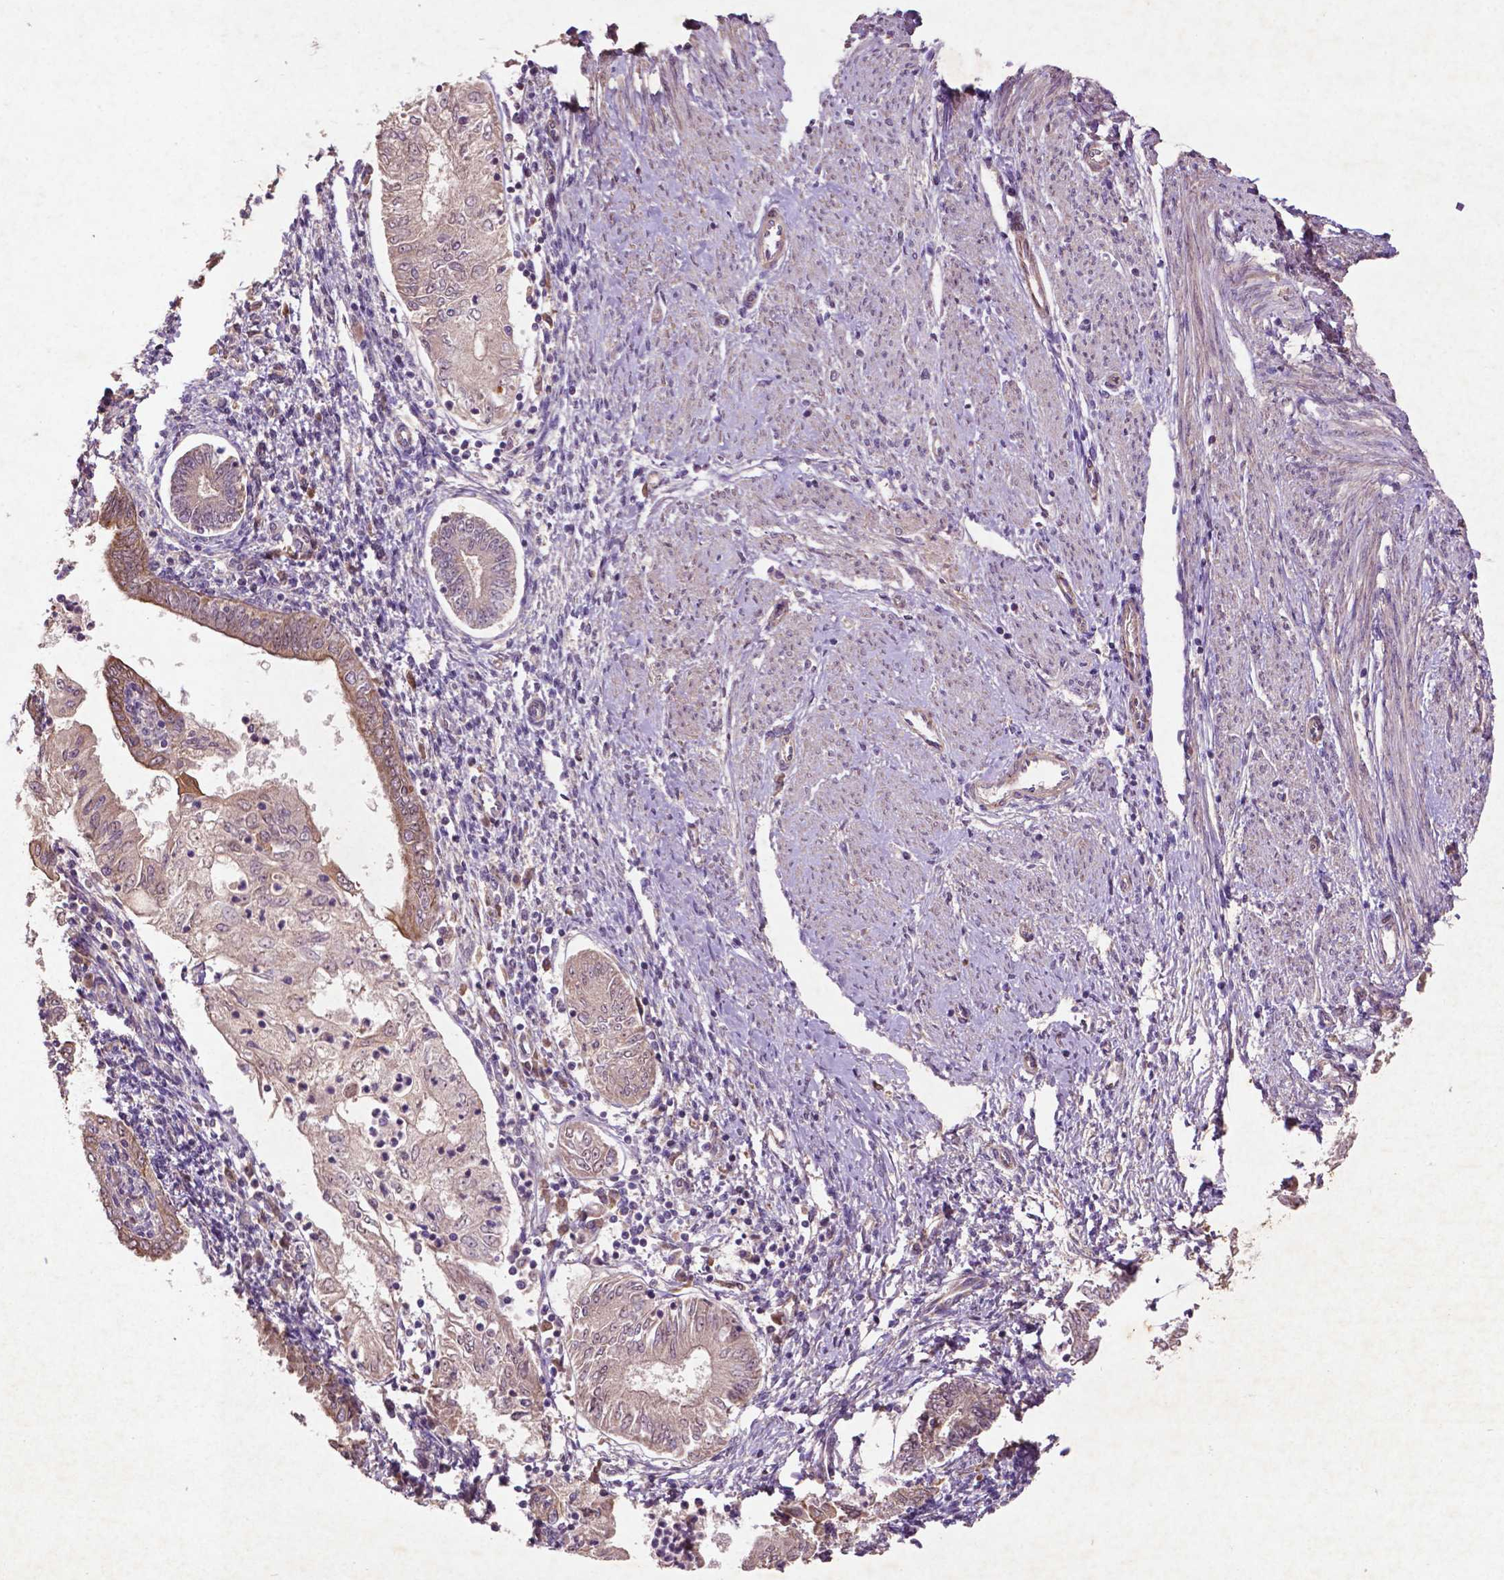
{"staining": {"intensity": "moderate", "quantity": "<25%", "location": "cytoplasmic/membranous"}, "tissue": "endometrial cancer", "cell_type": "Tumor cells", "image_type": "cancer", "snomed": [{"axis": "morphology", "description": "Adenocarcinoma, NOS"}, {"axis": "topography", "description": "Endometrium"}], "caption": "Immunohistochemistry photomicrograph of endometrial cancer stained for a protein (brown), which exhibits low levels of moderate cytoplasmic/membranous expression in about <25% of tumor cells.", "gene": "COQ2", "patient": {"sex": "female", "age": 68}}